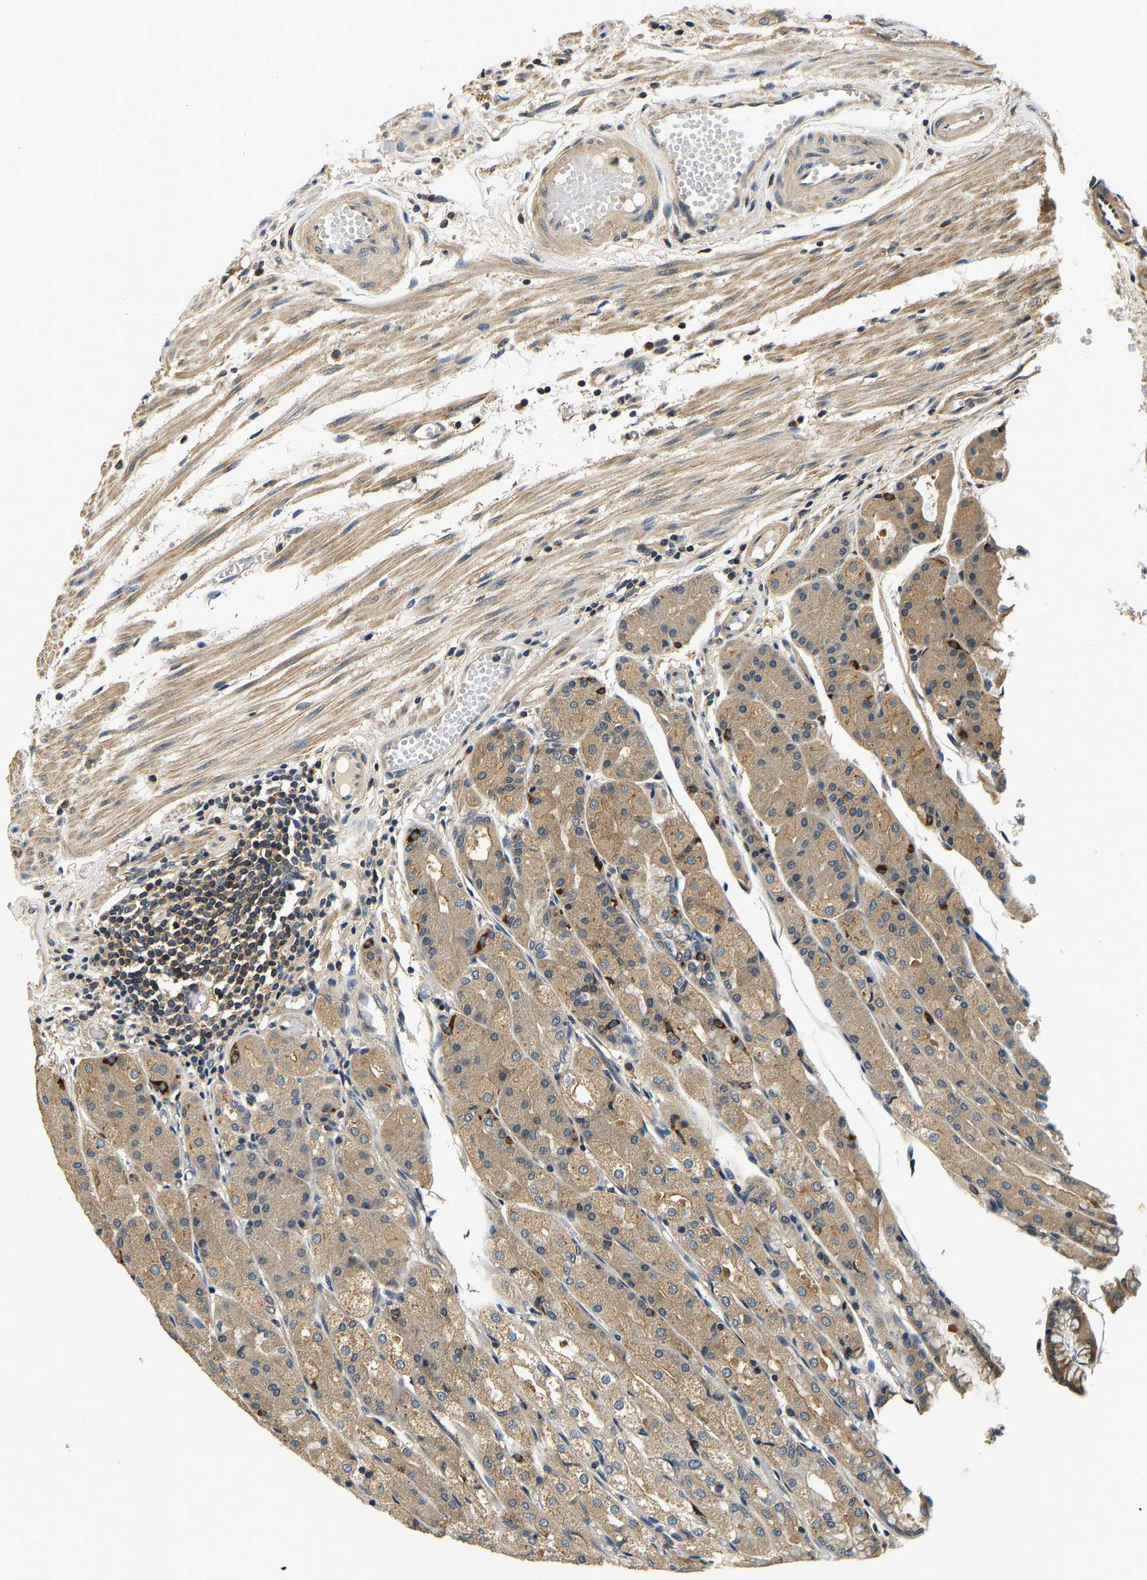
{"staining": {"intensity": "moderate", "quantity": ">75%", "location": "cytoplasmic/membranous"}, "tissue": "stomach", "cell_type": "Glandular cells", "image_type": "normal", "snomed": [{"axis": "morphology", "description": "Normal tissue, NOS"}, {"axis": "topography", "description": "Stomach, upper"}], "caption": "DAB (3,3'-diaminobenzidine) immunohistochemical staining of normal human stomach shows moderate cytoplasmic/membranous protein staining in about >75% of glandular cells. (brown staining indicates protein expression, while blue staining denotes nuclei).", "gene": "RESF1", "patient": {"sex": "male", "age": 72}}